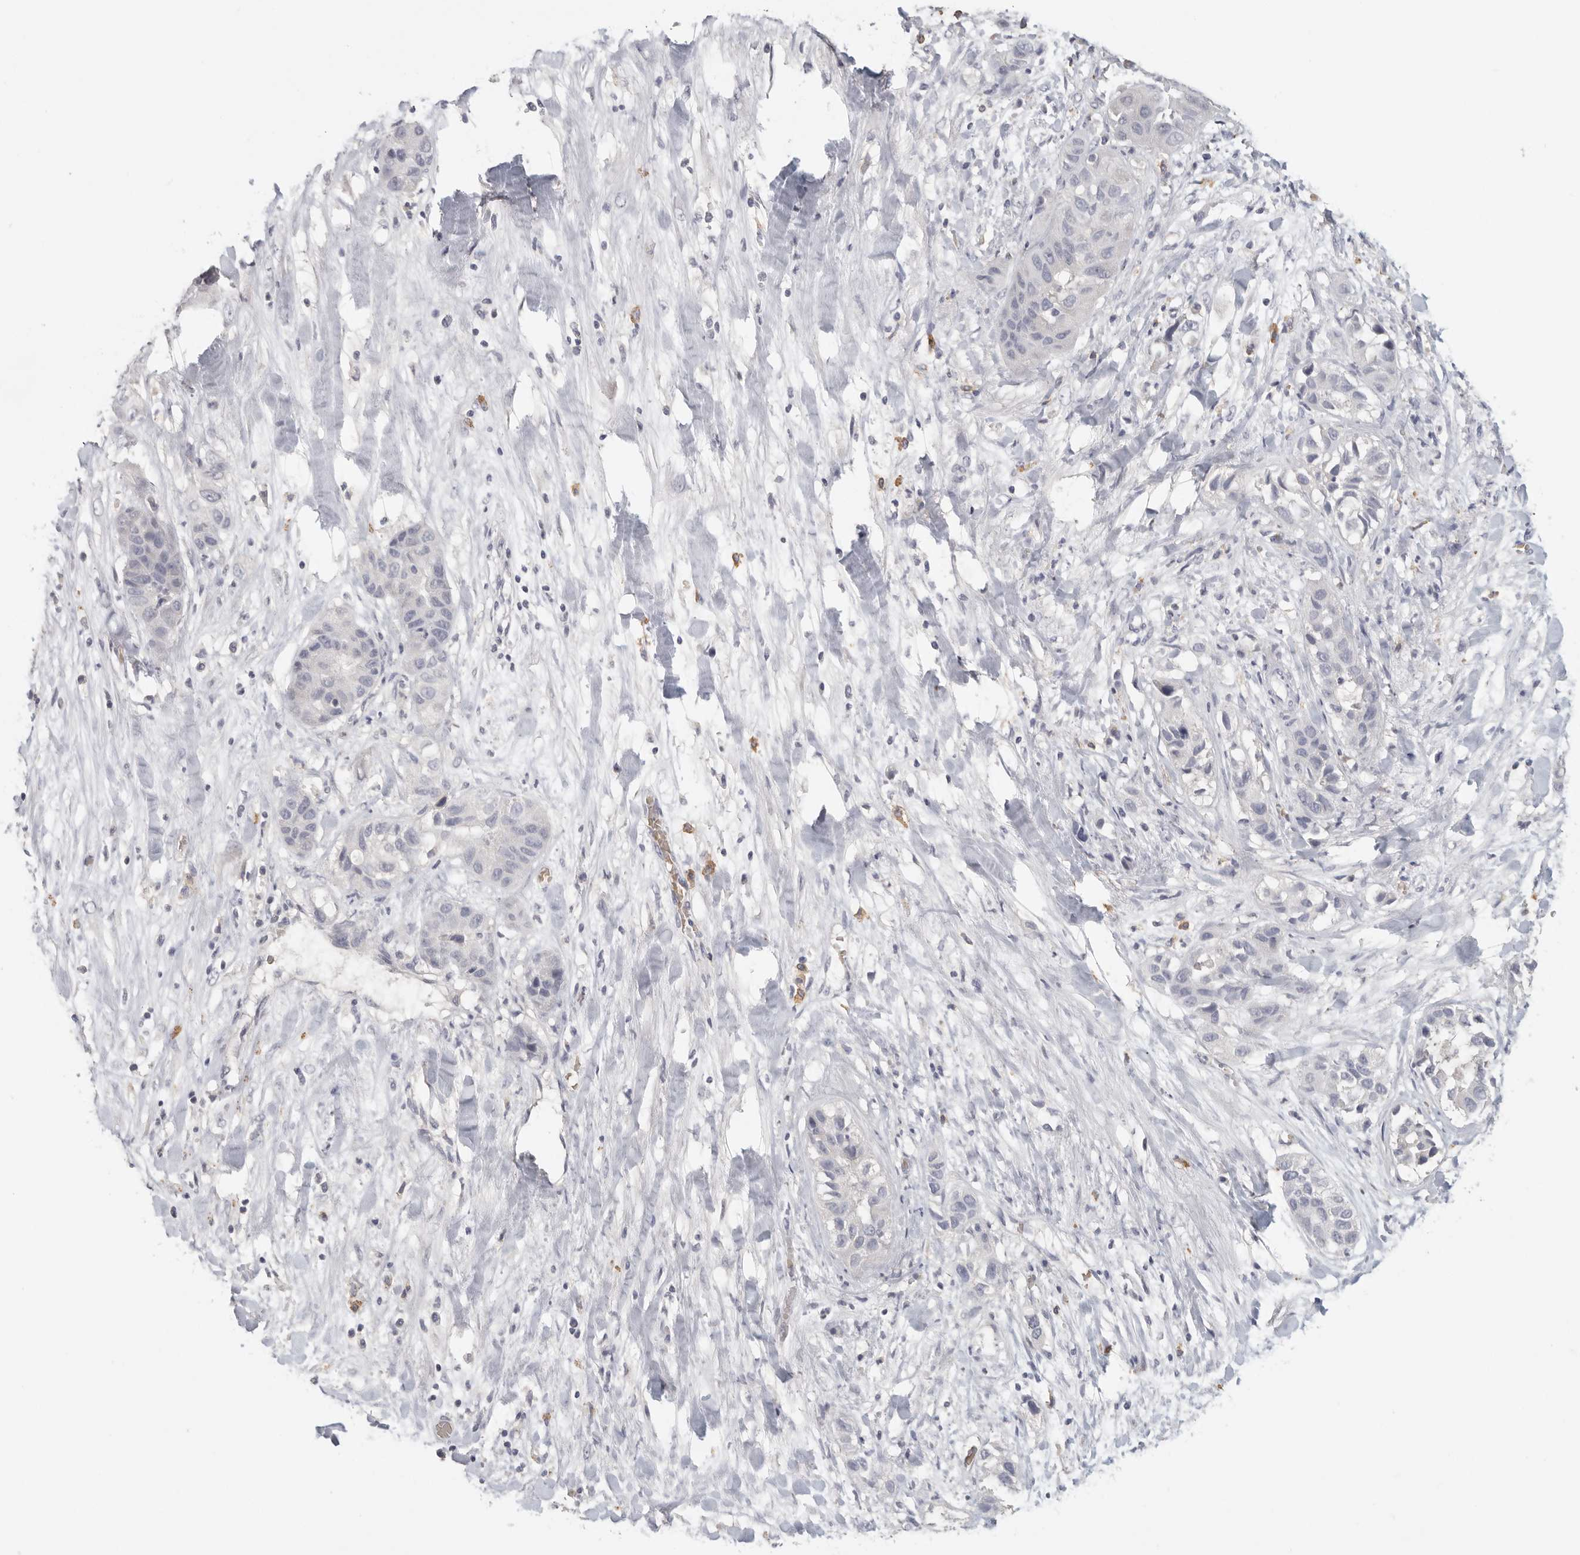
{"staining": {"intensity": "negative", "quantity": "none", "location": "none"}, "tissue": "liver cancer", "cell_type": "Tumor cells", "image_type": "cancer", "snomed": [{"axis": "morphology", "description": "Cholangiocarcinoma"}, {"axis": "topography", "description": "Liver"}], "caption": "Immunohistochemistry histopathology image of human liver cholangiocarcinoma stained for a protein (brown), which displays no staining in tumor cells.", "gene": "DNAJC11", "patient": {"sex": "female", "age": 52}}